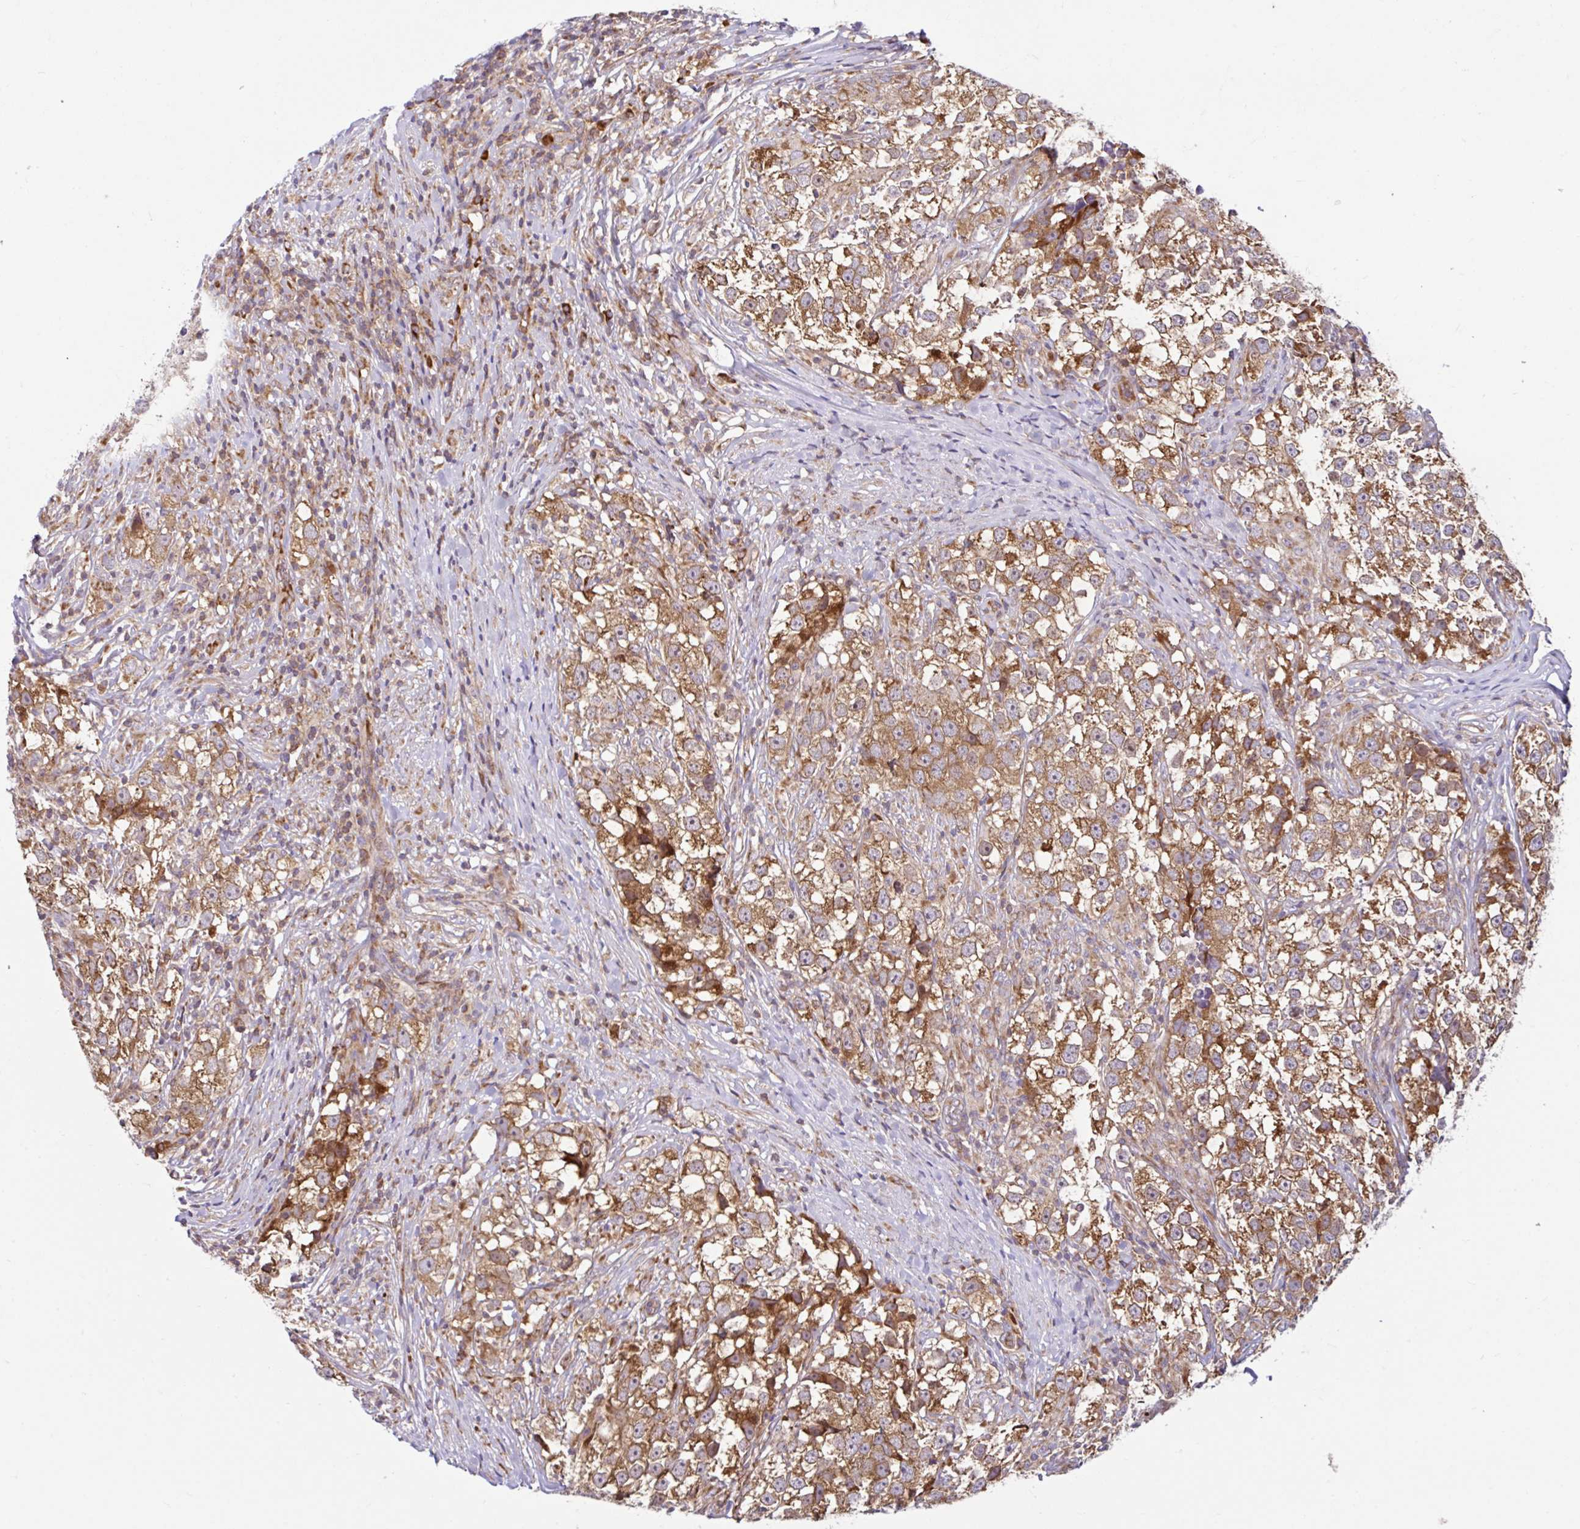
{"staining": {"intensity": "moderate", "quantity": ">75%", "location": "cytoplasmic/membranous"}, "tissue": "testis cancer", "cell_type": "Tumor cells", "image_type": "cancer", "snomed": [{"axis": "morphology", "description": "Seminoma, NOS"}, {"axis": "topography", "description": "Testis"}], "caption": "Seminoma (testis) stained for a protein (brown) displays moderate cytoplasmic/membranous positive expression in about >75% of tumor cells.", "gene": "NTPCR", "patient": {"sex": "male", "age": 46}}